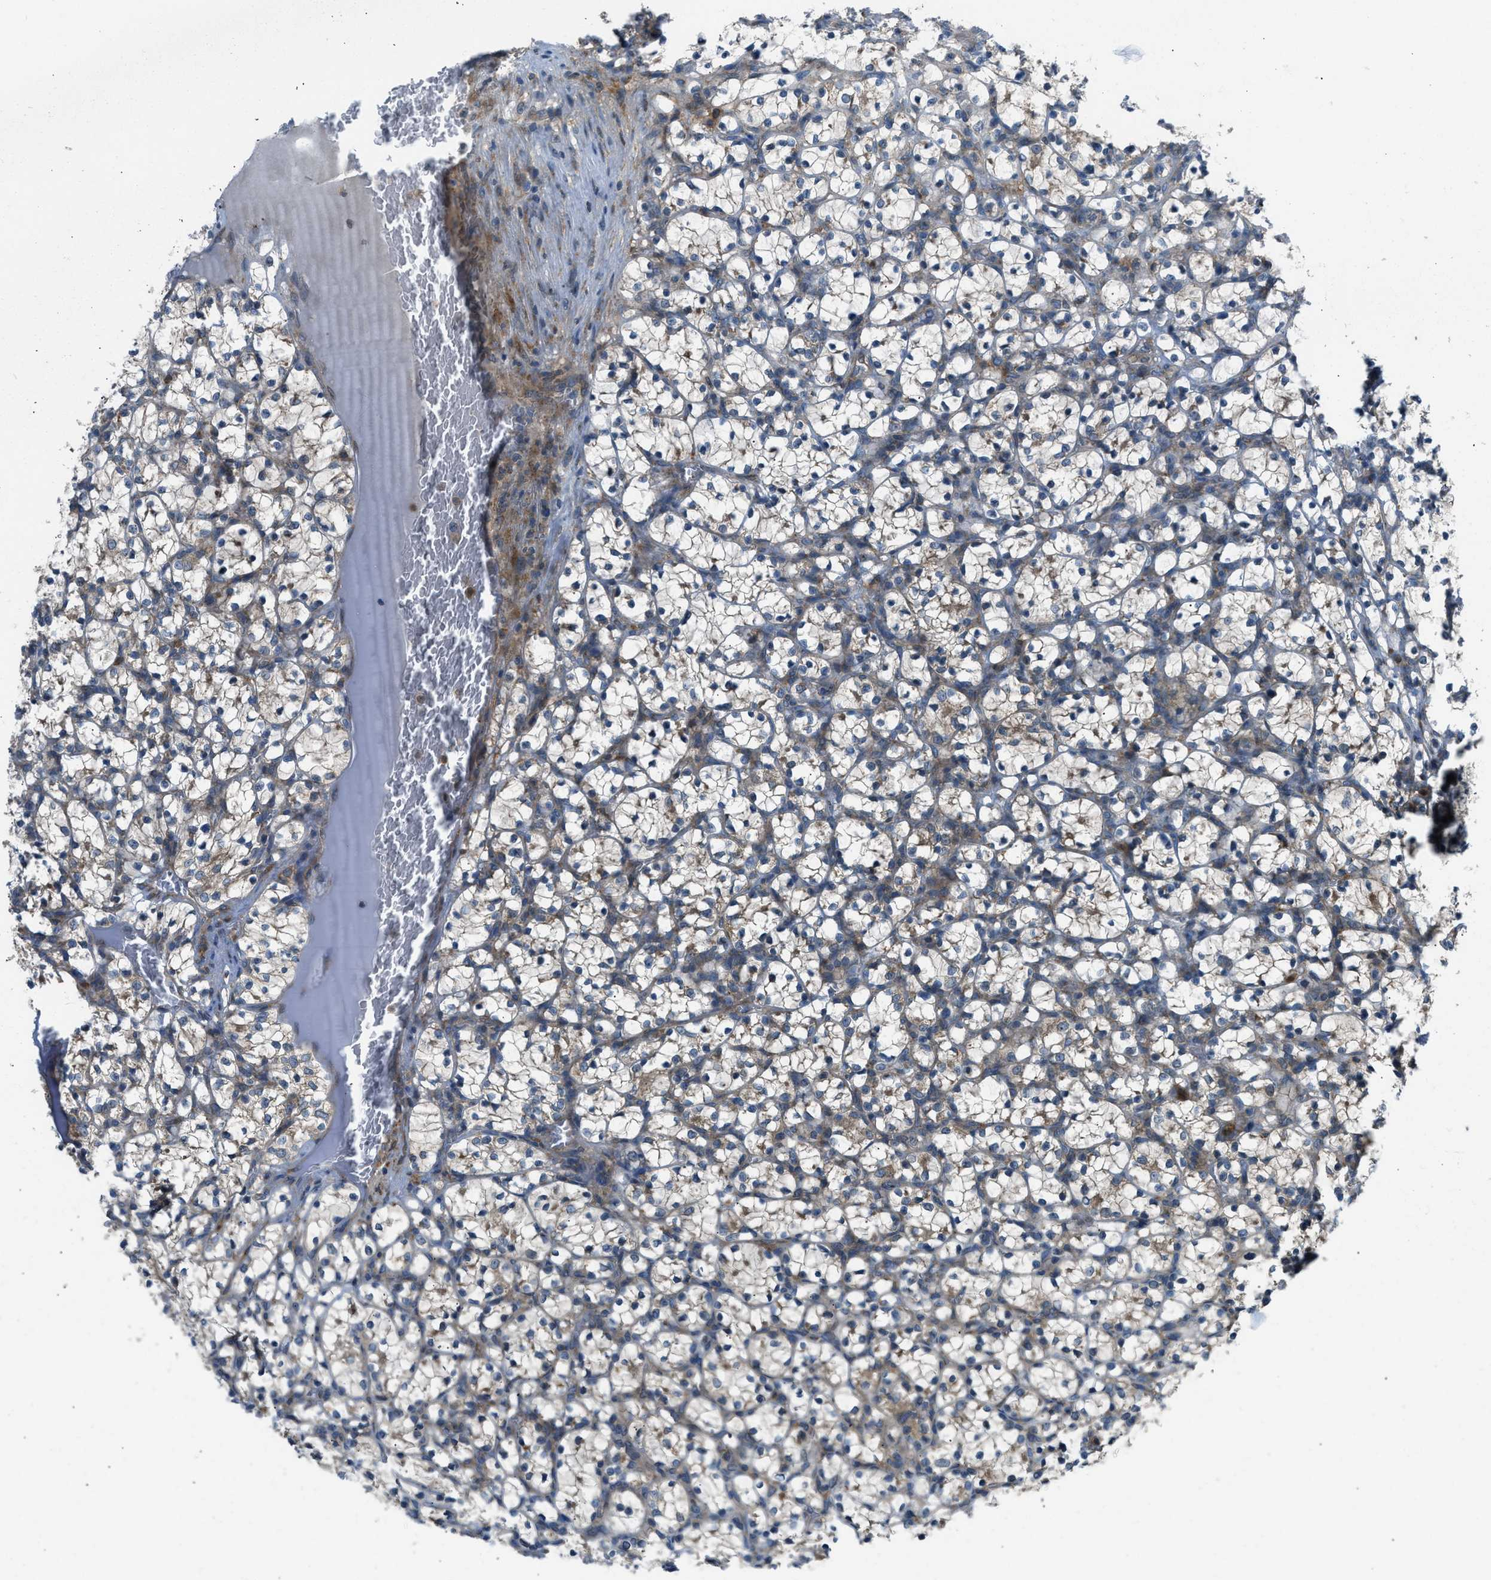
{"staining": {"intensity": "weak", "quantity": "25%-75%", "location": "cytoplasmic/membranous"}, "tissue": "renal cancer", "cell_type": "Tumor cells", "image_type": "cancer", "snomed": [{"axis": "morphology", "description": "Adenocarcinoma, NOS"}, {"axis": "topography", "description": "Kidney"}], "caption": "Renal adenocarcinoma stained for a protein (brown) displays weak cytoplasmic/membranous positive expression in about 25%-75% of tumor cells.", "gene": "EDARADD", "patient": {"sex": "female", "age": 69}}